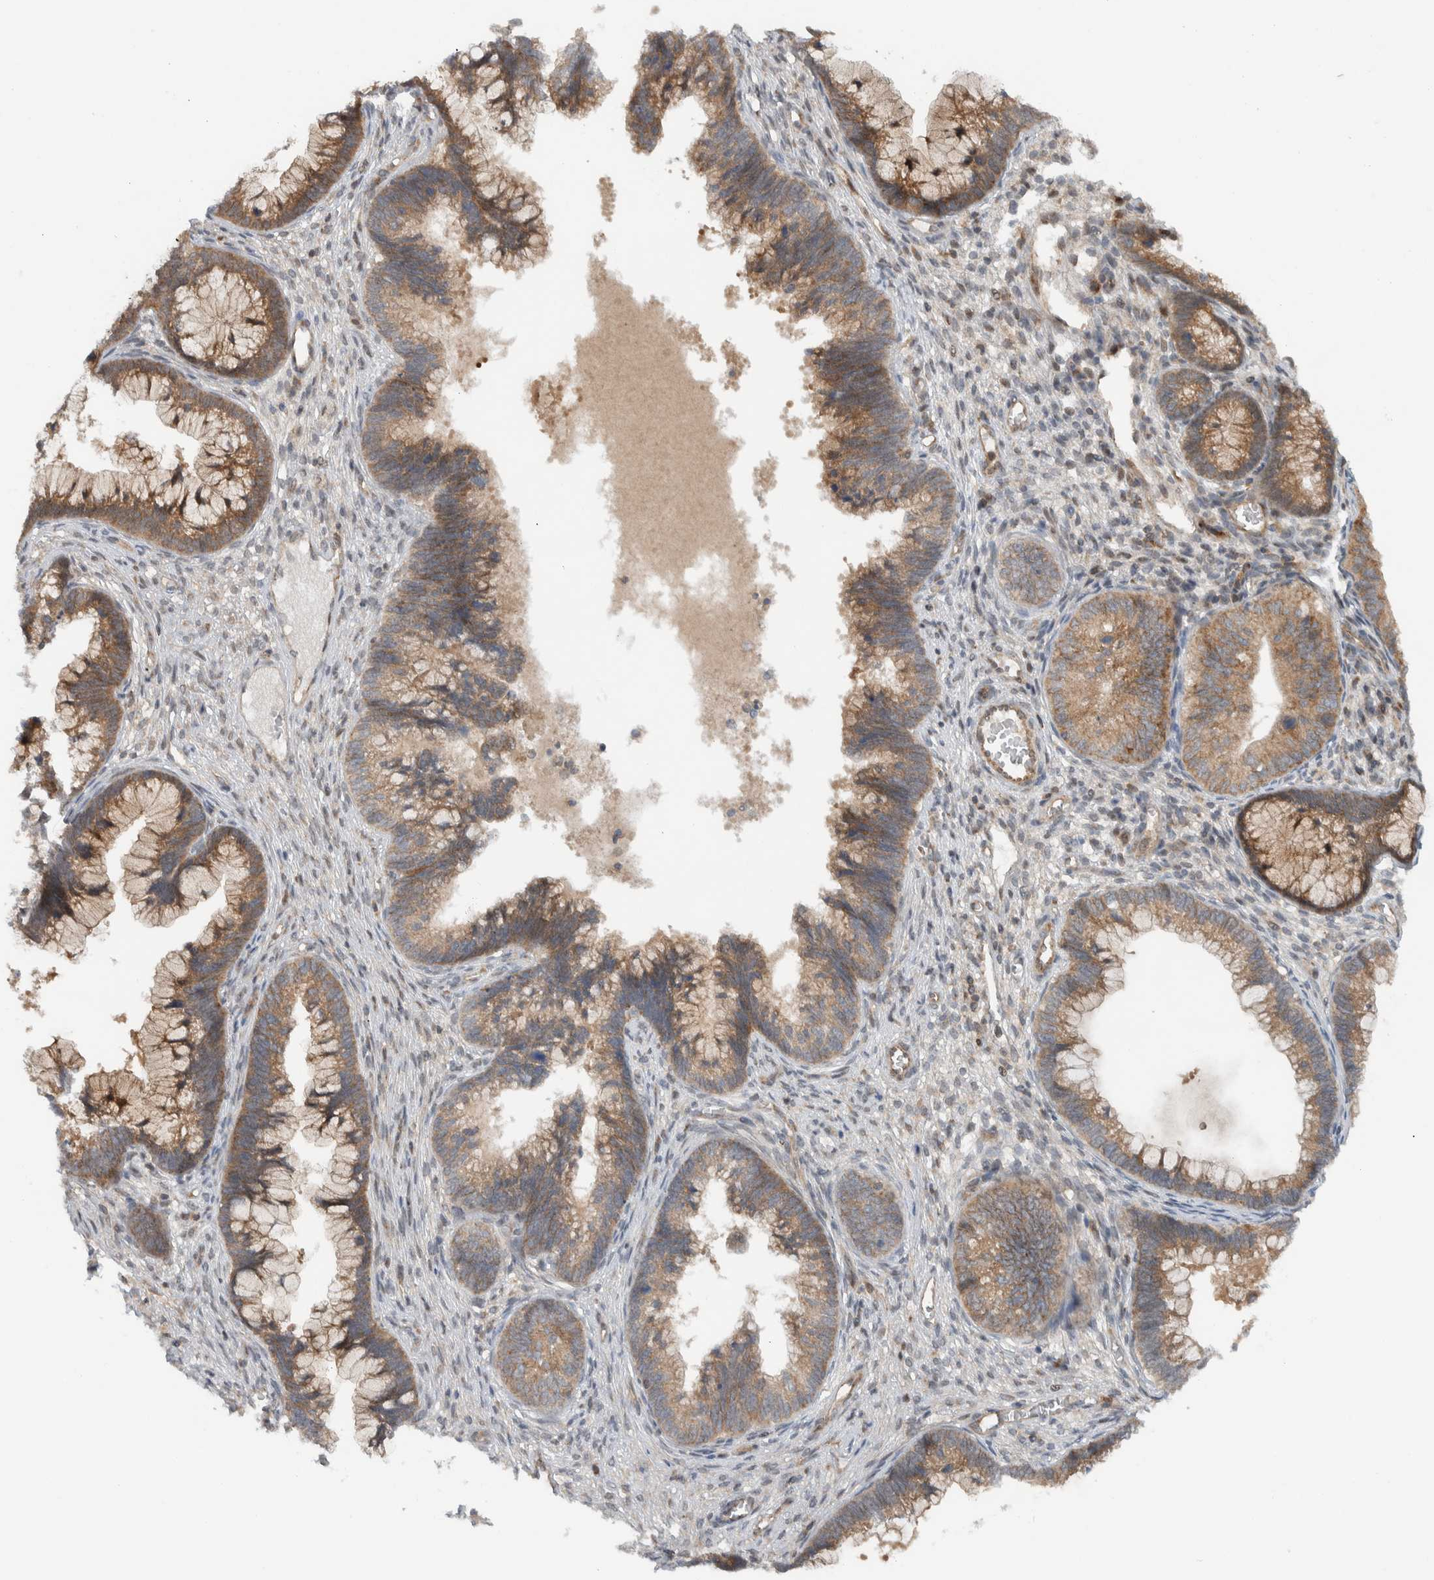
{"staining": {"intensity": "weak", "quantity": ">75%", "location": "cytoplasmic/membranous"}, "tissue": "cervical cancer", "cell_type": "Tumor cells", "image_type": "cancer", "snomed": [{"axis": "morphology", "description": "Adenocarcinoma, NOS"}, {"axis": "topography", "description": "Cervix"}], "caption": "A brown stain labels weak cytoplasmic/membranous staining of a protein in human cervical adenocarcinoma tumor cells.", "gene": "KLHL6", "patient": {"sex": "female", "age": 44}}